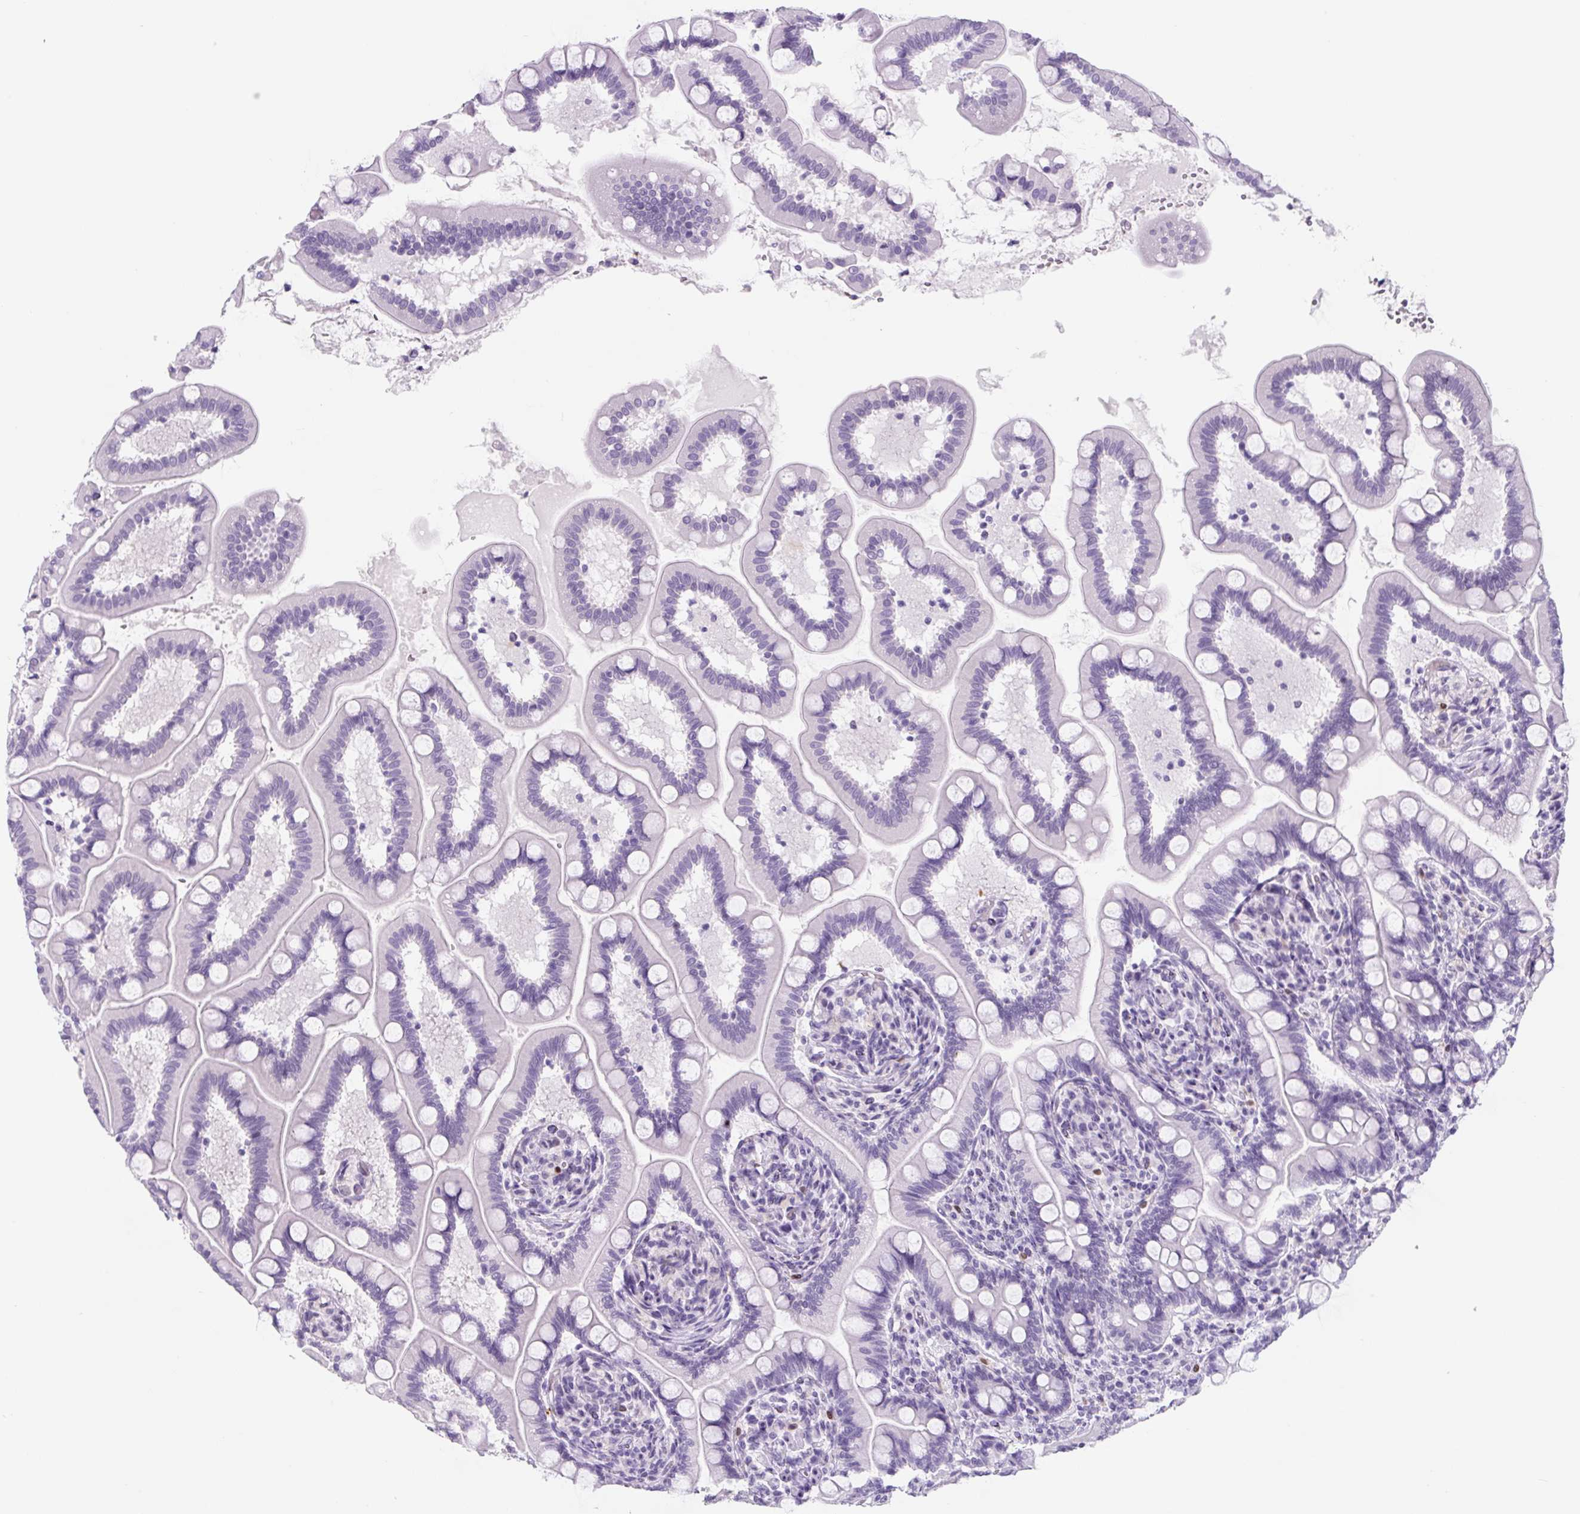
{"staining": {"intensity": "negative", "quantity": "none", "location": "none"}, "tissue": "small intestine", "cell_type": "Glandular cells", "image_type": "normal", "snomed": [{"axis": "morphology", "description": "Normal tissue, NOS"}, {"axis": "topography", "description": "Small intestine"}], "caption": "A histopathology image of human small intestine is negative for staining in glandular cells. (DAB immunohistochemistry visualized using brightfield microscopy, high magnification).", "gene": "TNFRSF8", "patient": {"sex": "female", "age": 64}}